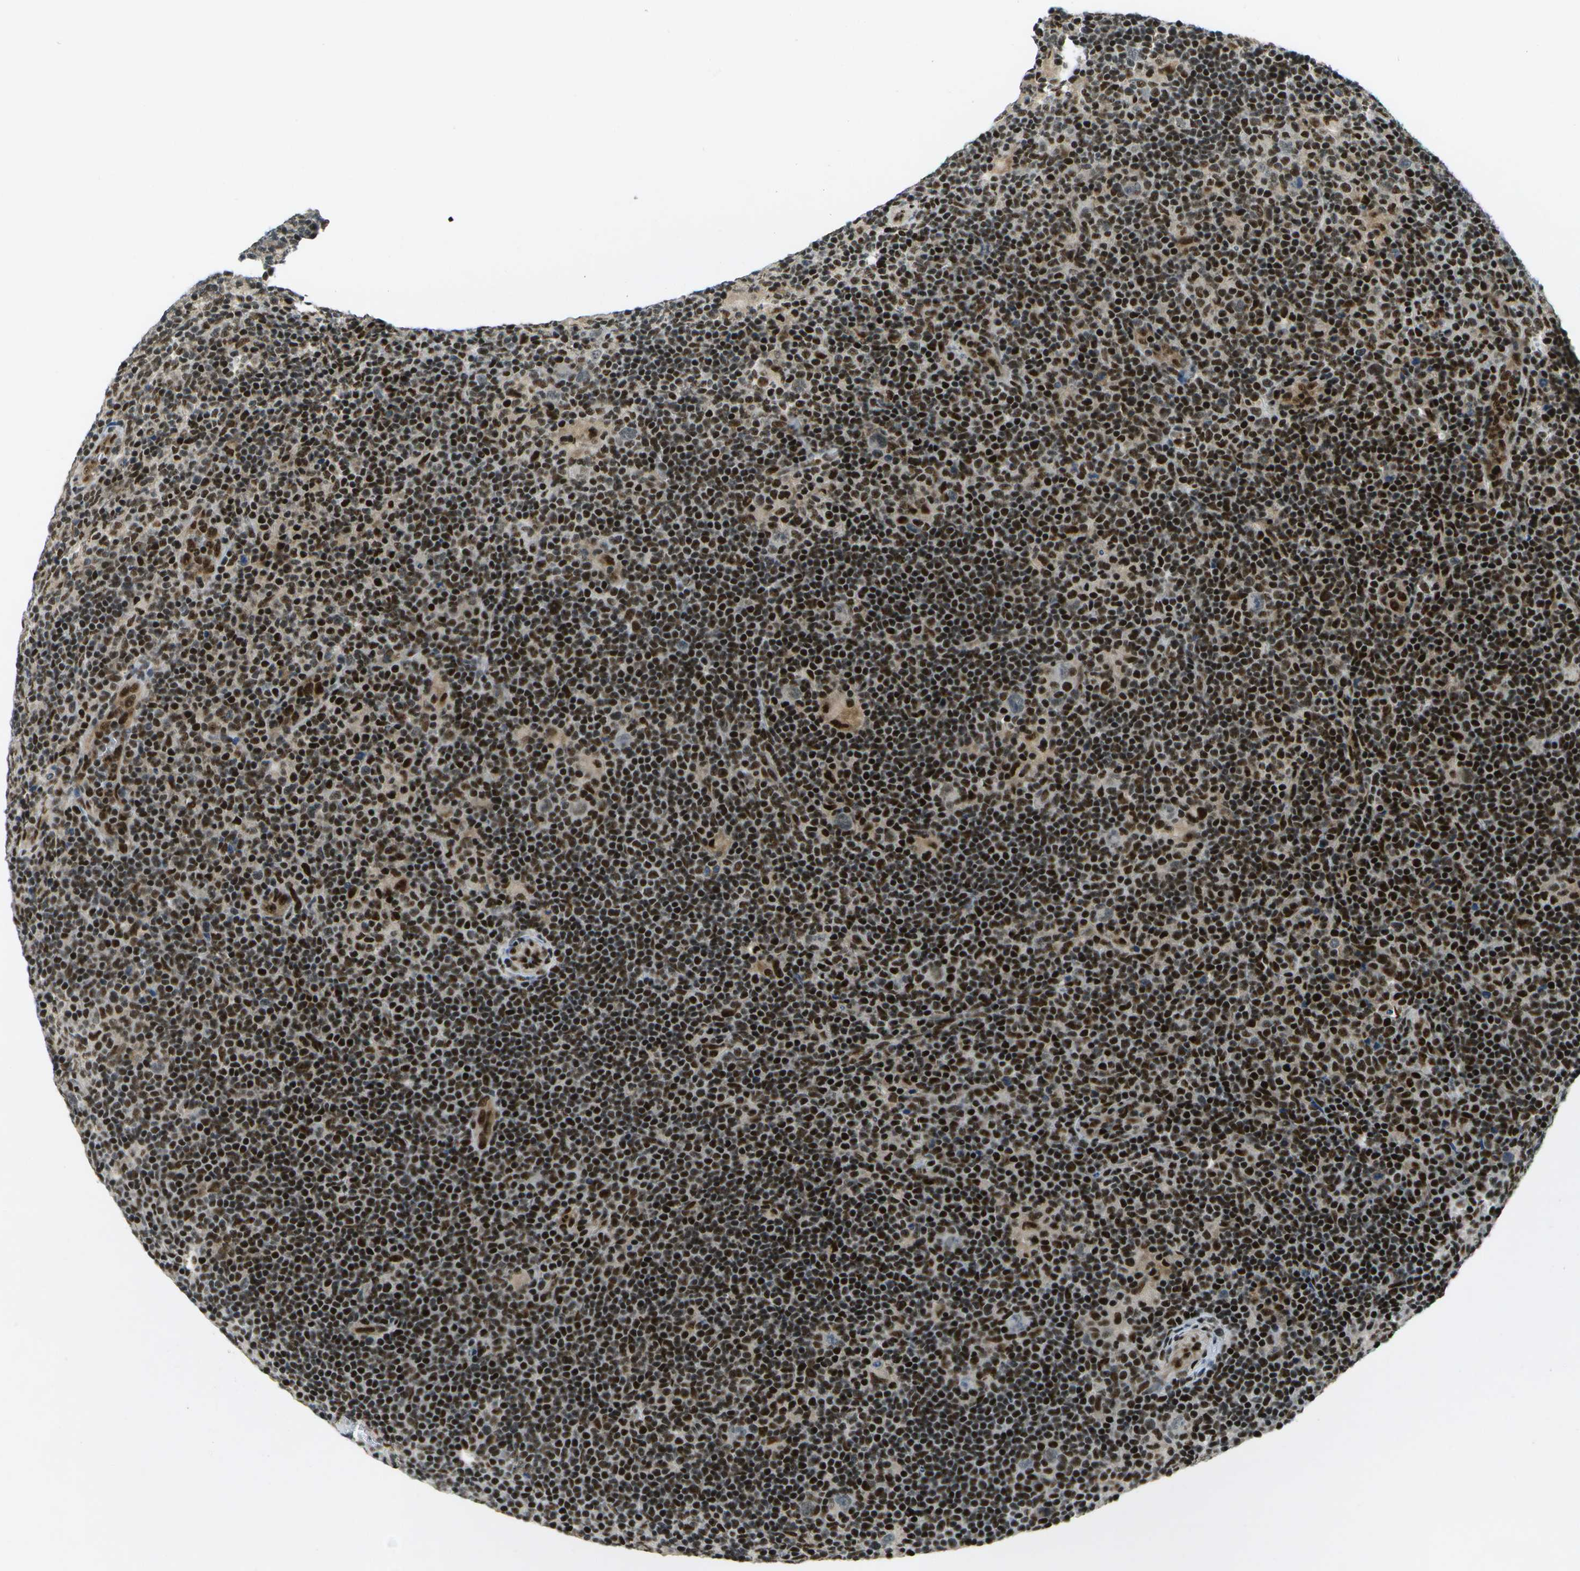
{"staining": {"intensity": "negative", "quantity": "none", "location": "none"}, "tissue": "lymphoma", "cell_type": "Tumor cells", "image_type": "cancer", "snomed": [{"axis": "morphology", "description": "Hodgkin's disease, NOS"}, {"axis": "topography", "description": "Lymph node"}], "caption": "Immunohistochemistry (IHC) image of lymphoma stained for a protein (brown), which exhibits no staining in tumor cells. (Brightfield microscopy of DAB immunohistochemistry at high magnification).", "gene": "GANC", "patient": {"sex": "female", "age": 57}}